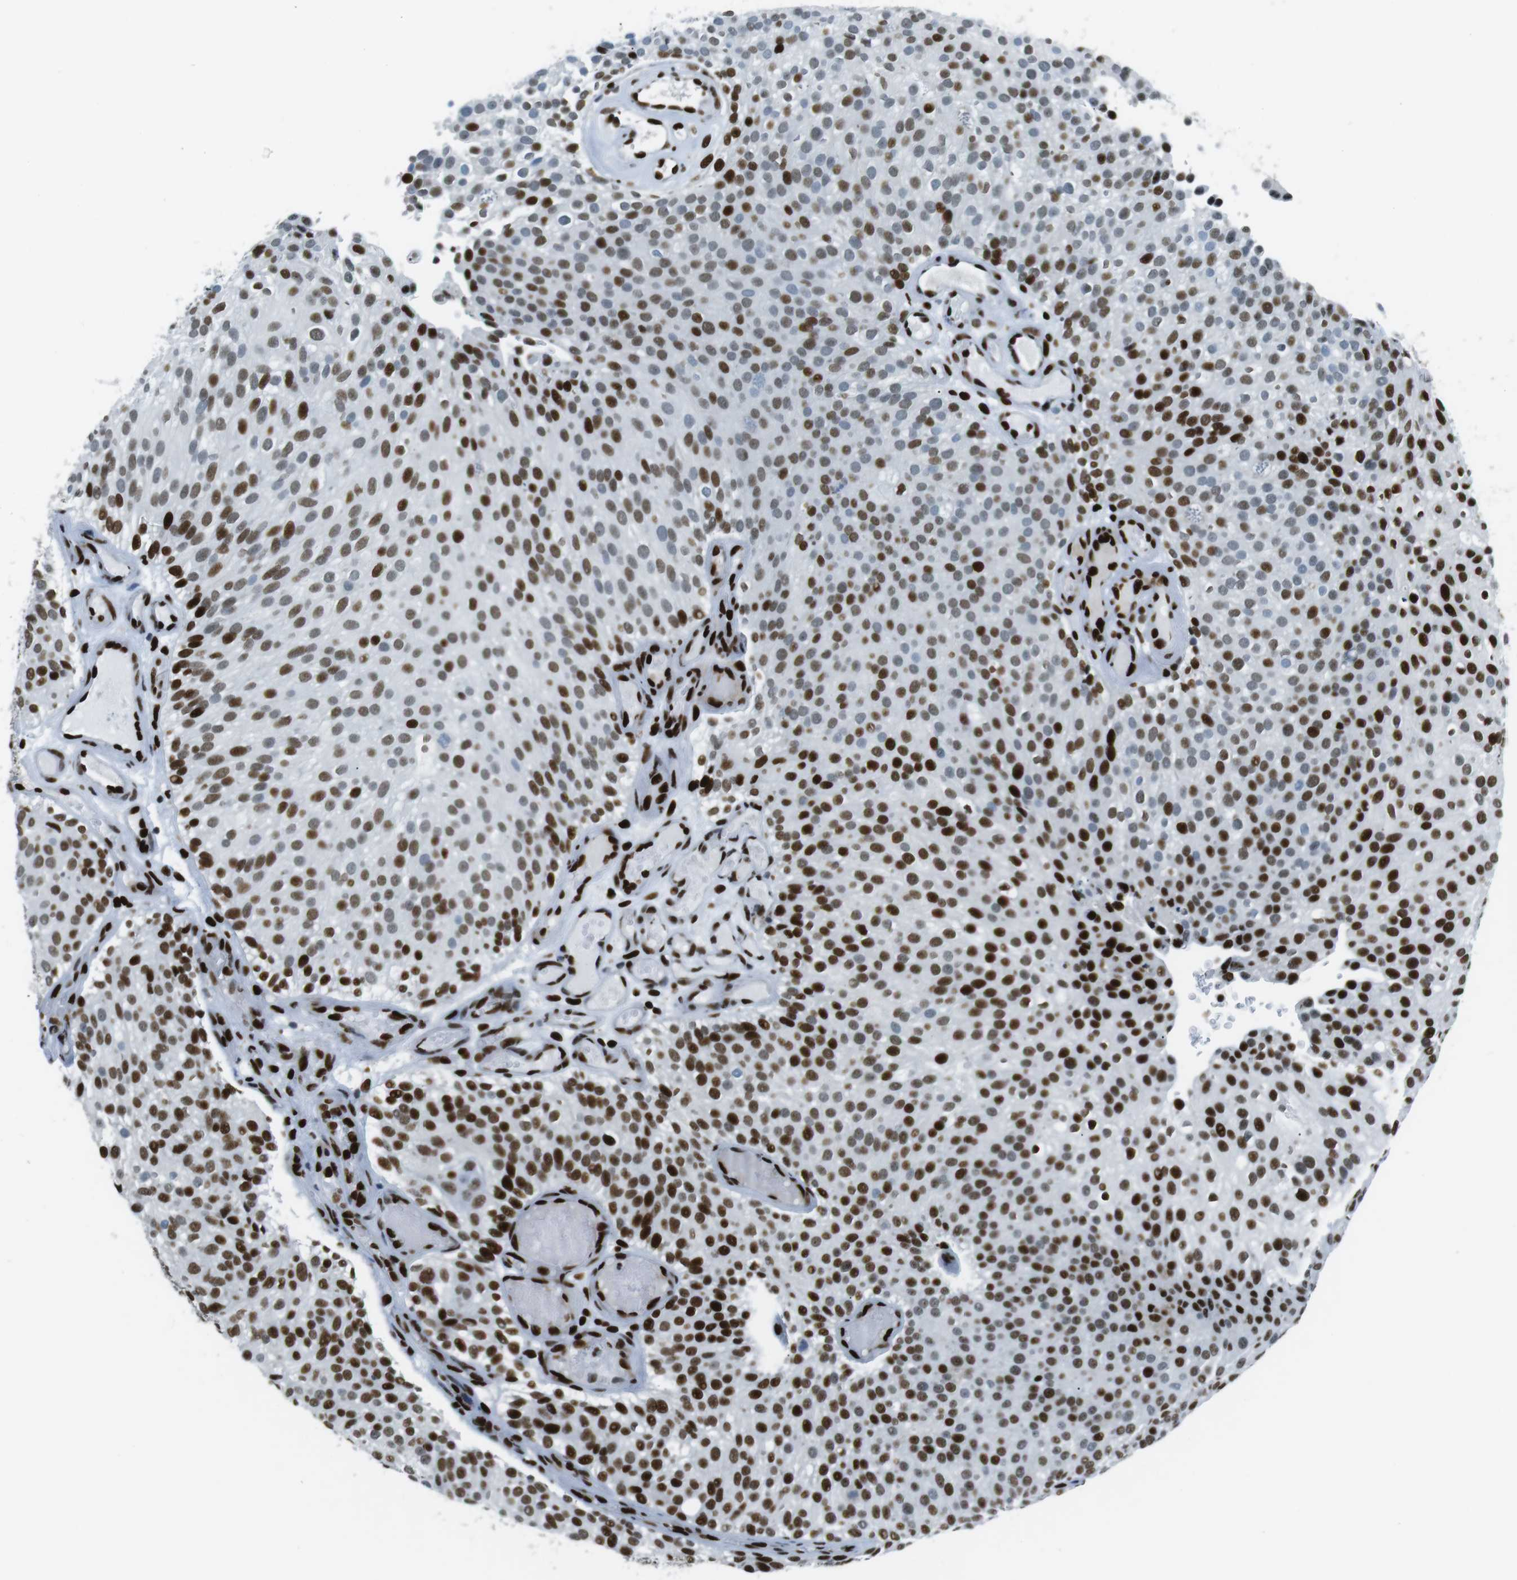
{"staining": {"intensity": "strong", "quantity": ">75%", "location": "nuclear"}, "tissue": "urothelial cancer", "cell_type": "Tumor cells", "image_type": "cancer", "snomed": [{"axis": "morphology", "description": "Urothelial carcinoma, Low grade"}, {"axis": "topography", "description": "Urinary bladder"}], "caption": "Immunohistochemical staining of human low-grade urothelial carcinoma exhibits high levels of strong nuclear protein positivity in approximately >75% of tumor cells.", "gene": "PML", "patient": {"sex": "male", "age": 78}}